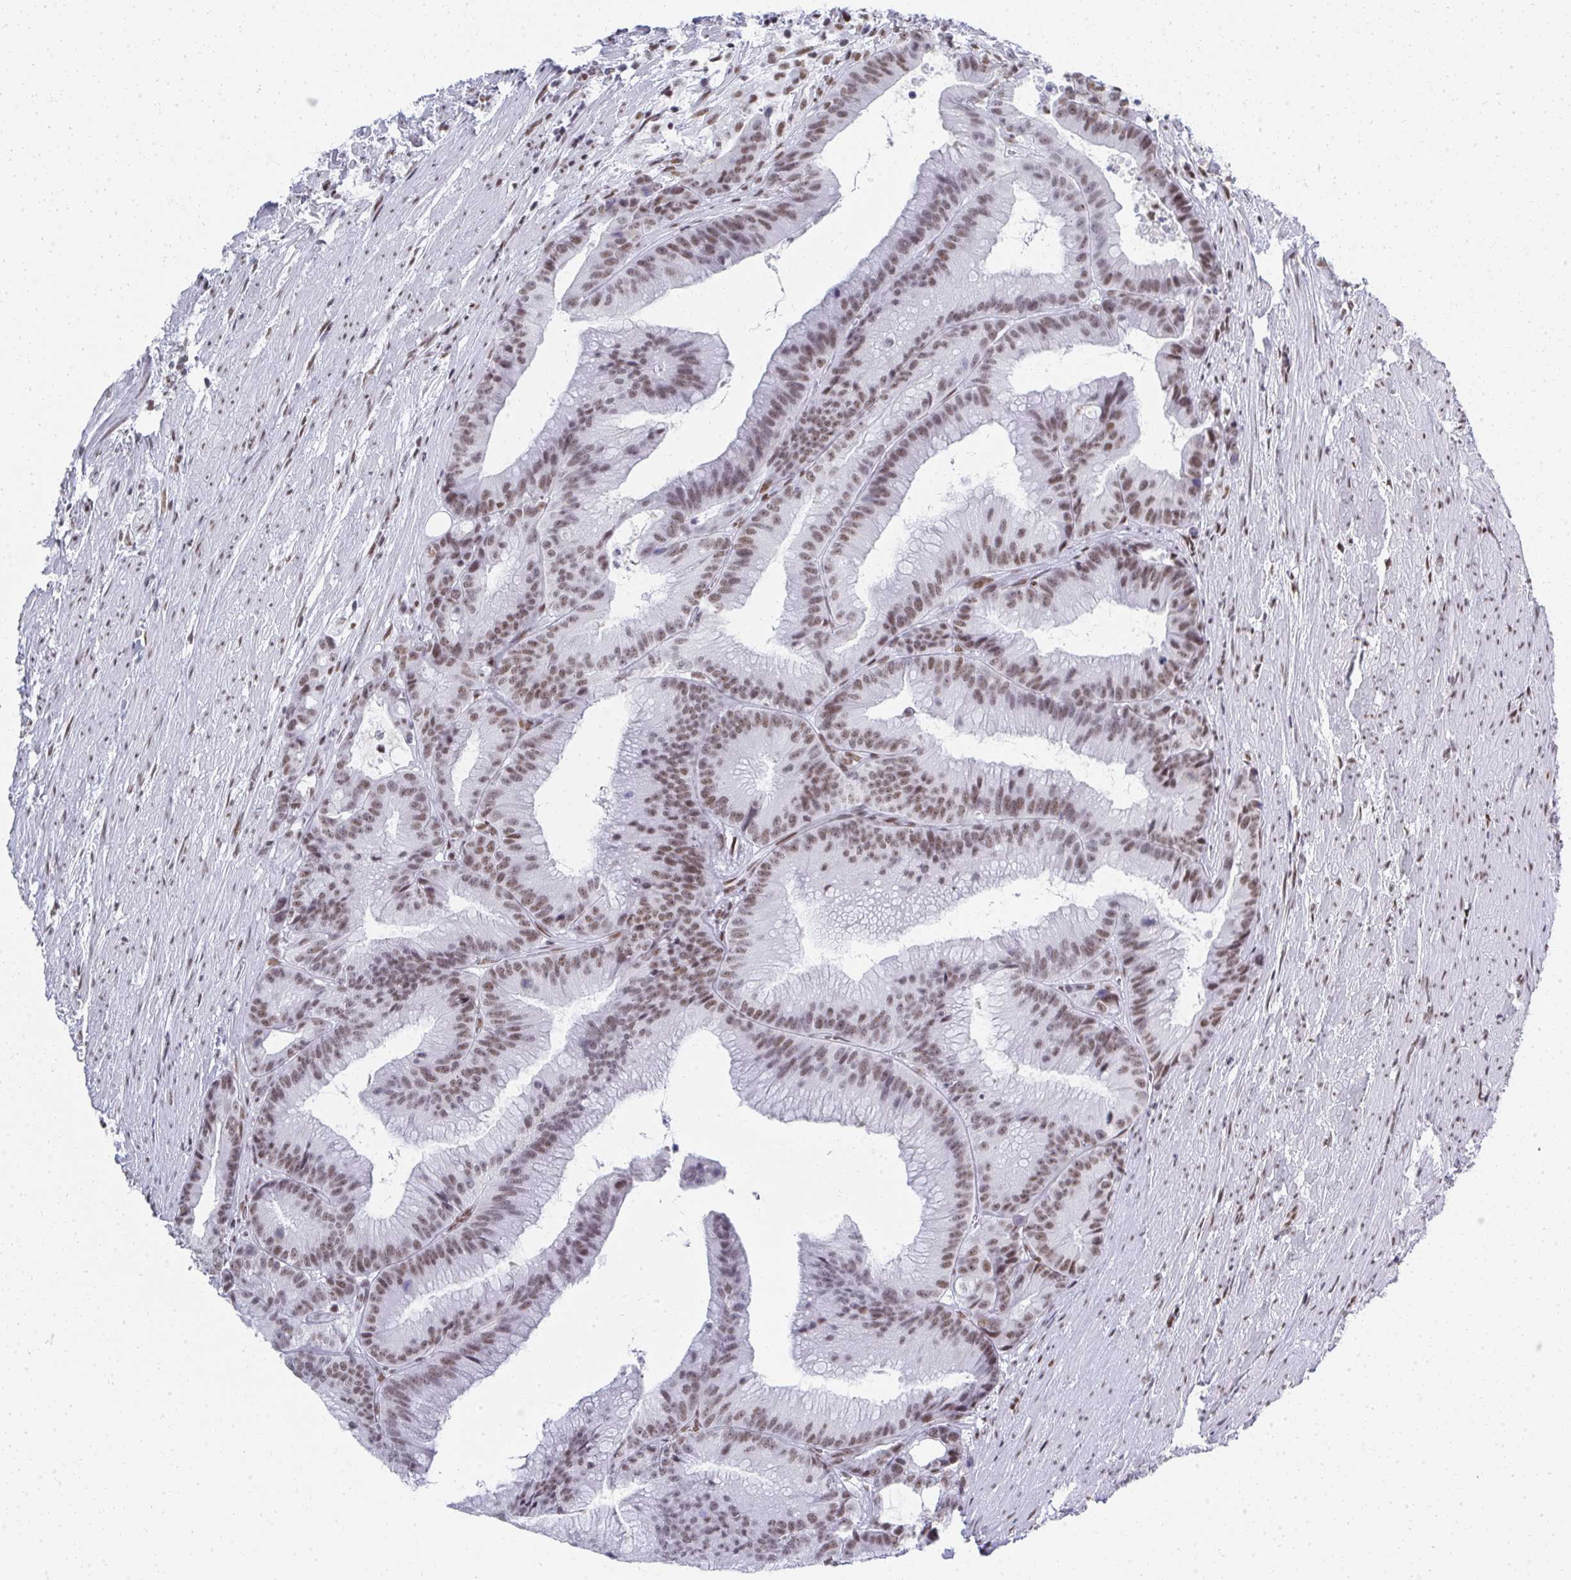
{"staining": {"intensity": "moderate", "quantity": ">75%", "location": "nuclear"}, "tissue": "colorectal cancer", "cell_type": "Tumor cells", "image_type": "cancer", "snomed": [{"axis": "morphology", "description": "Adenocarcinoma, NOS"}, {"axis": "topography", "description": "Colon"}], "caption": "Protein staining of colorectal cancer tissue reveals moderate nuclear positivity in approximately >75% of tumor cells.", "gene": "CREBBP", "patient": {"sex": "female", "age": 78}}